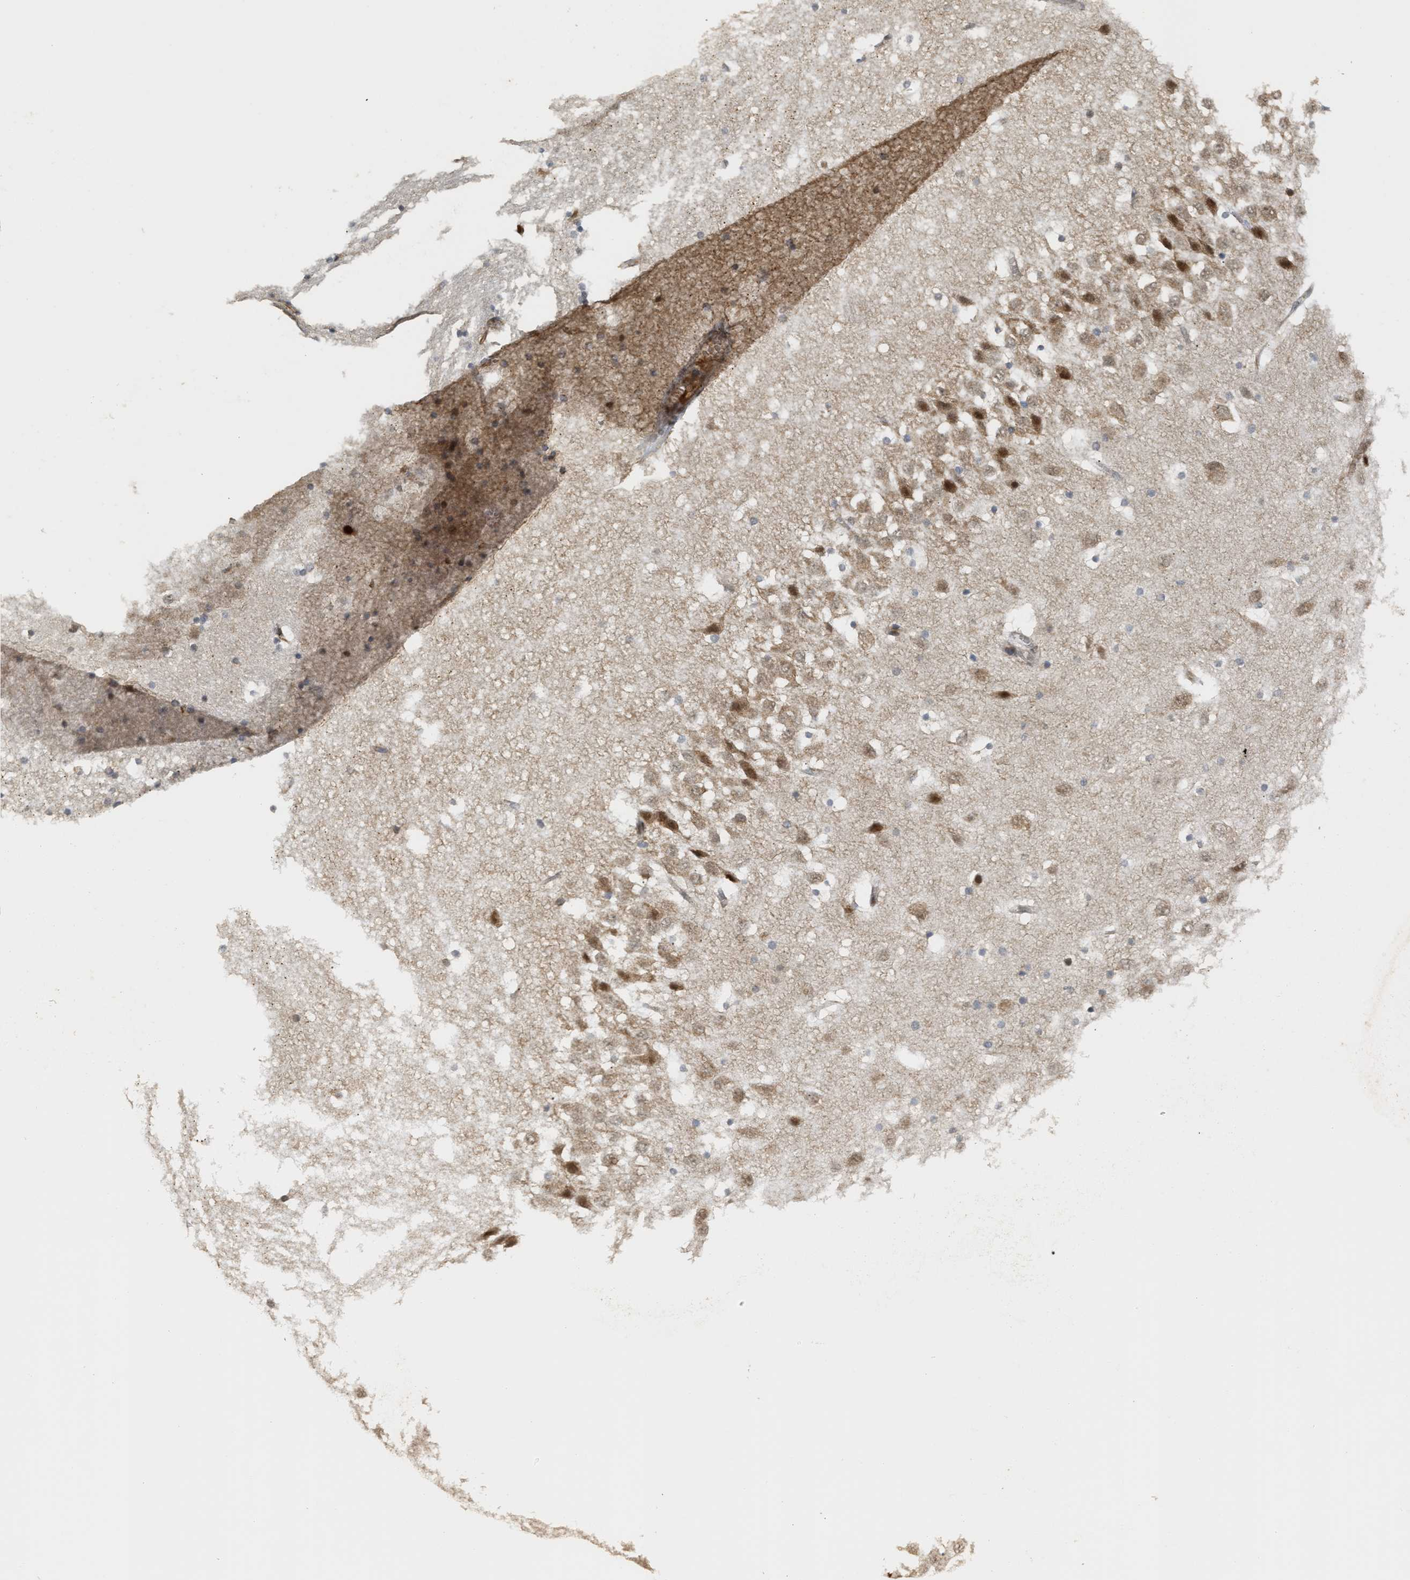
{"staining": {"intensity": "negative", "quantity": "none", "location": "none"}, "tissue": "hippocampus", "cell_type": "Glial cells", "image_type": "normal", "snomed": [{"axis": "morphology", "description": "Normal tissue, NOS"}, {"axis": "topography", "description": "Hippocampus"}], "caption": "Normal hippocampus was stained to show a protein in brown. There is no significant staining in glial cells.", "gene": "ZFAND5", "patient": {"sex": "male", "age": 45}}